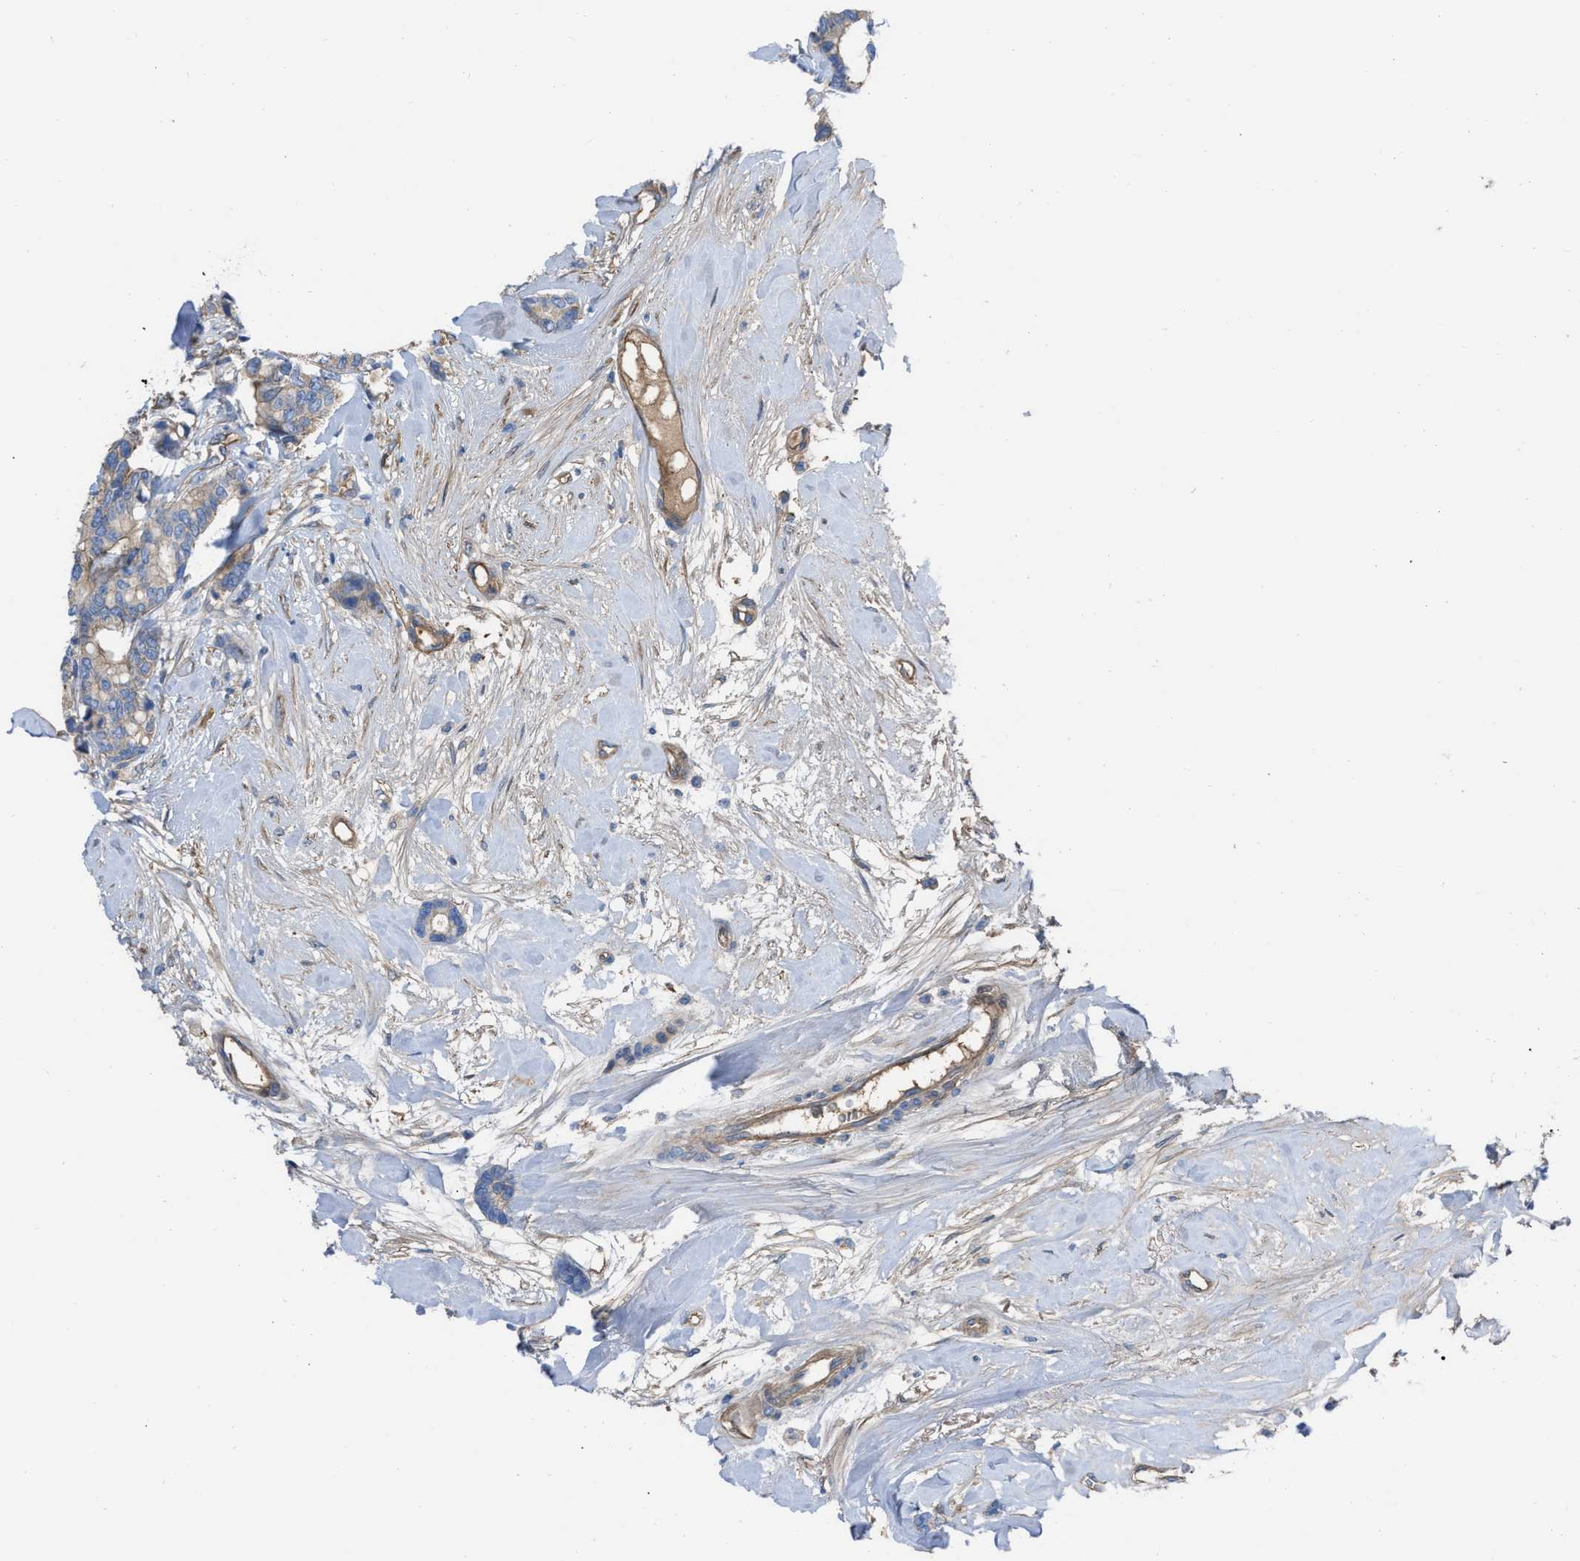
{"staining": {"intensity": "weak", "quantity": "25%-75%", "location": "cytoplasmic/membranous"}, "tissue": "breast cancer", "cell_type": "Tumor cells", "image_type": "cancer", "snomed": [{"axis": "morphology", "description": "Duct carcinoma"}, {"axis": "topography", "description": "Breast"}], "caption": "Human breast cancer stained with a brown dye shows weak cytoplasmic/membranous positive expression in about 25%-75% of tumor cells.", "gene": "TRIOBP", "patient": {"sex": "female", "age": 87}}